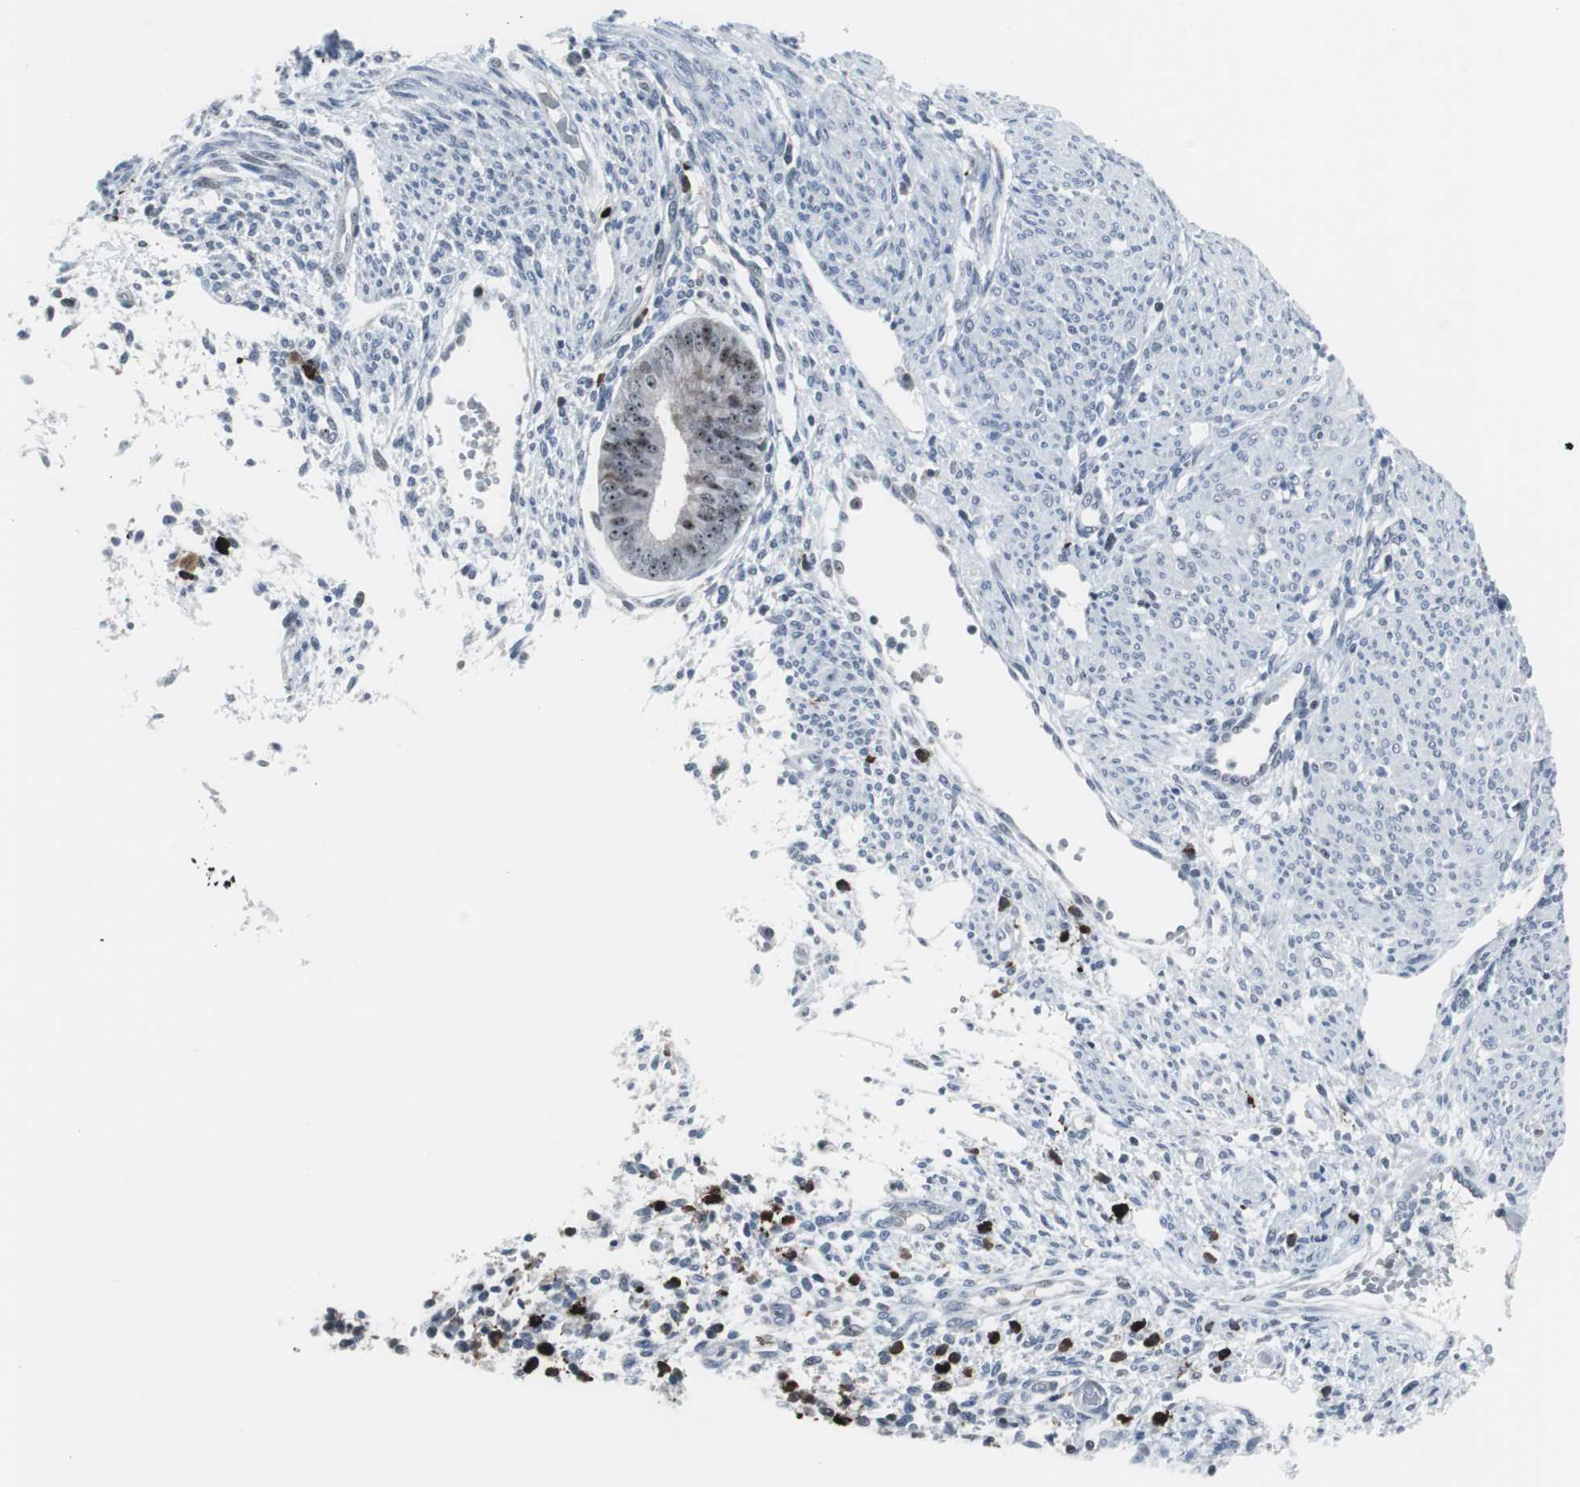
{"staining": {"intensity": "negative", "quantity": "none", "location": "none"}, "tissue": "endometrium", "cell_type": "Cells in endometrial stroma", "image_type": "normal", "snomed": [{"axis": "morphology", "description": "Normal tissue, NOS"}, {"axis": "topography", "description": "Endometrium"}], "caption": "High power microscopy histopathology image of an IHC photomicrograph of normal endometrium, revealing no significant positivity in cells in endometrial stroma.", "gene": "DOK1", "patient": {"sex": "female", "age": 35}}